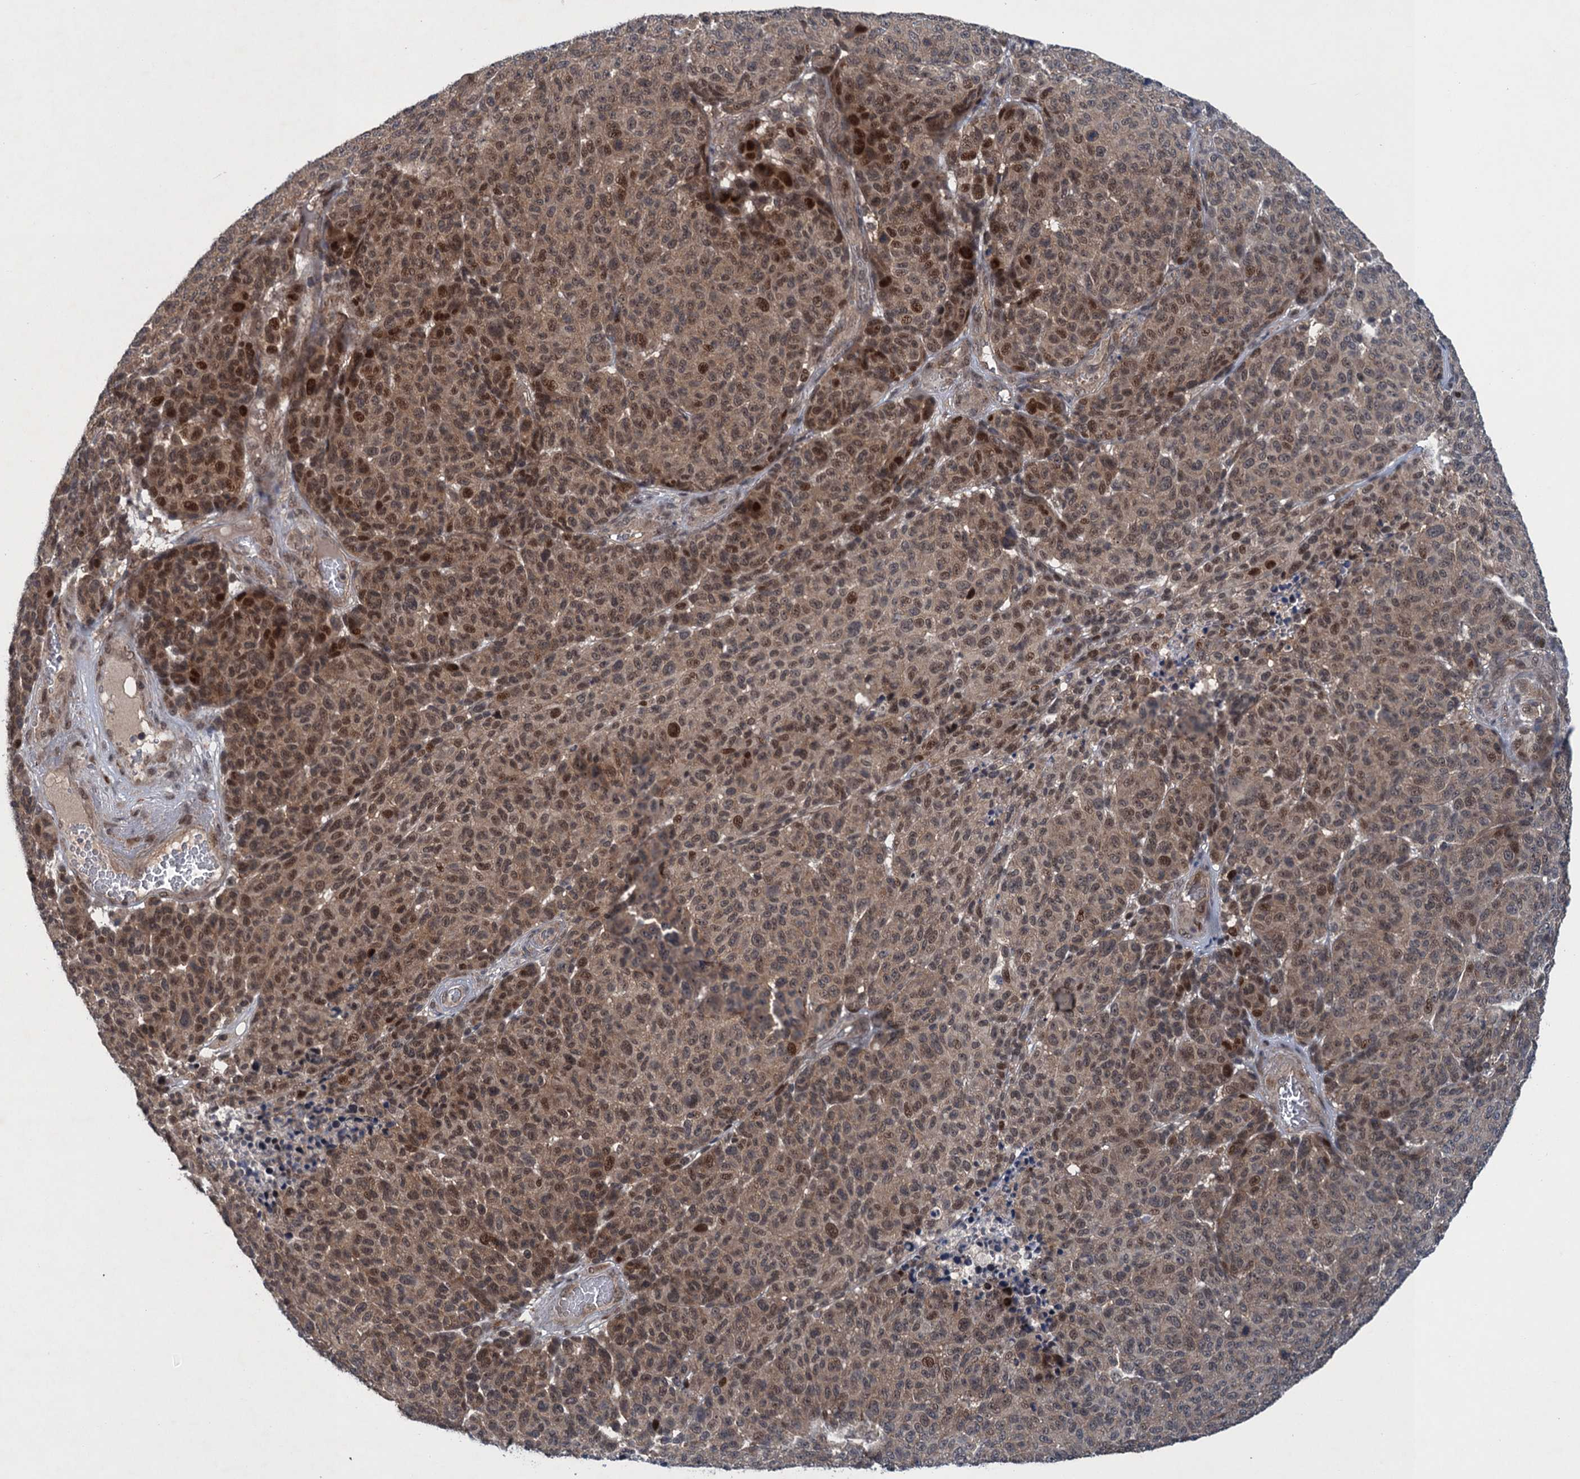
{"staining": {"intensity": "moderate", "quantity": ">75%", "location": "cytoplasmic/membranous,nuclear"}, "tissue": "melanoma", "cell_type": "Tumor cells", "image_type": "cancer", "snomed": [{"axis": "morphology", "description": "Malignant melanoma, NOS"}, {"axis": "topography", "description": "Skin"}], "caption": "Protein expression analysis of malignant melanoma displays moderate cytoplasmic/membranous and nuclear staining in about >75% of tumor cells.", "gene": "RNF165", "patient": {"sex": "male", "age": 49}}